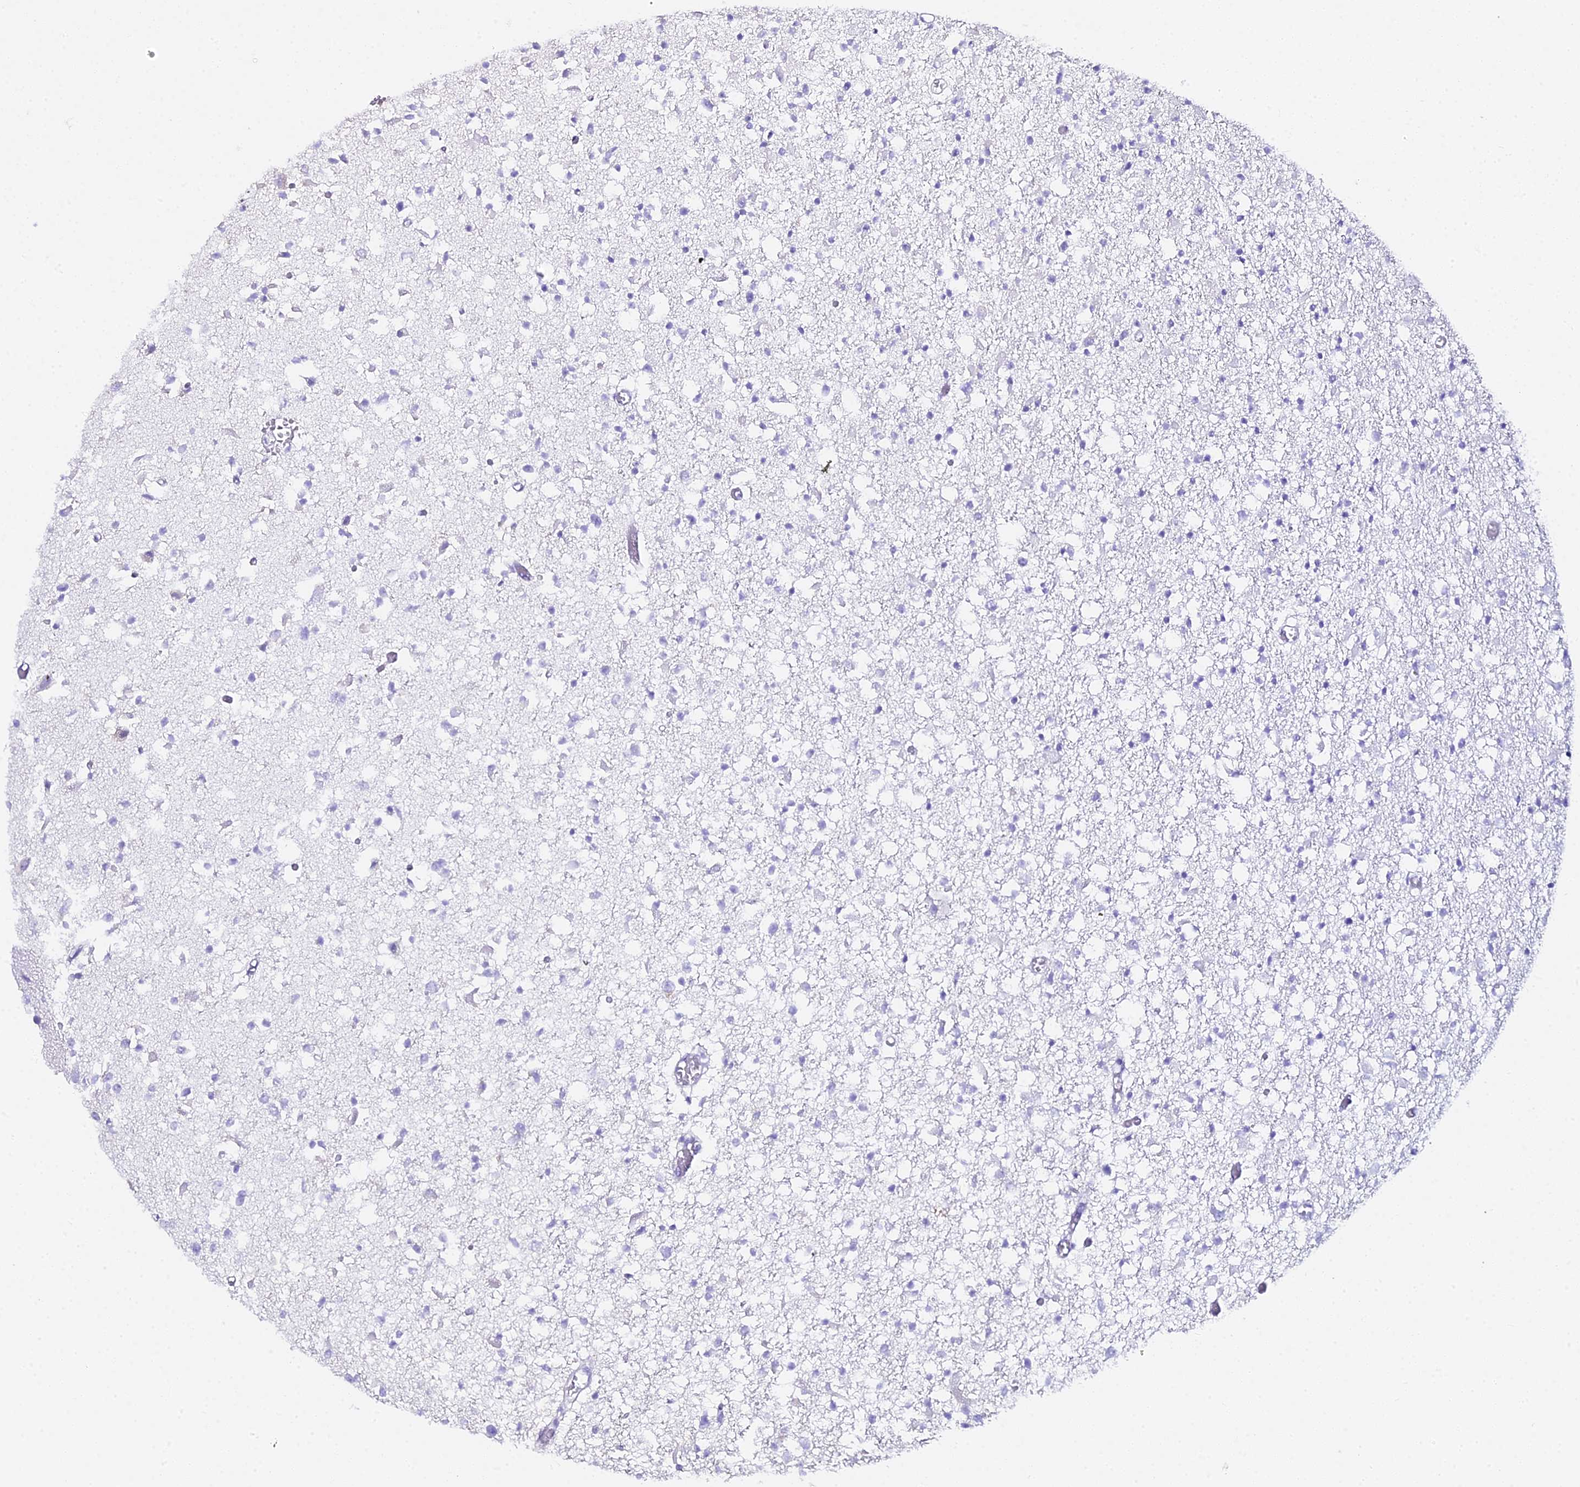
{"staining": {"intensity": "negative", "quantity": "none", "location": "none"}, "tissue": "glioma", "cell_type": "Tumor cells", "image_type": "cancer", "snomed": [{"axis": "morphology", "description": "Glioma, malignant, Low grade"}, {"axis": "topography", "description": "Brain"}], "caption": "Immunohistochemistry micrograph of human glioma stained for a protein (brown), which reveals no staining in tumor cells.", "gene": "METTL13", "patient": {"sex": "female", "age": 22}}